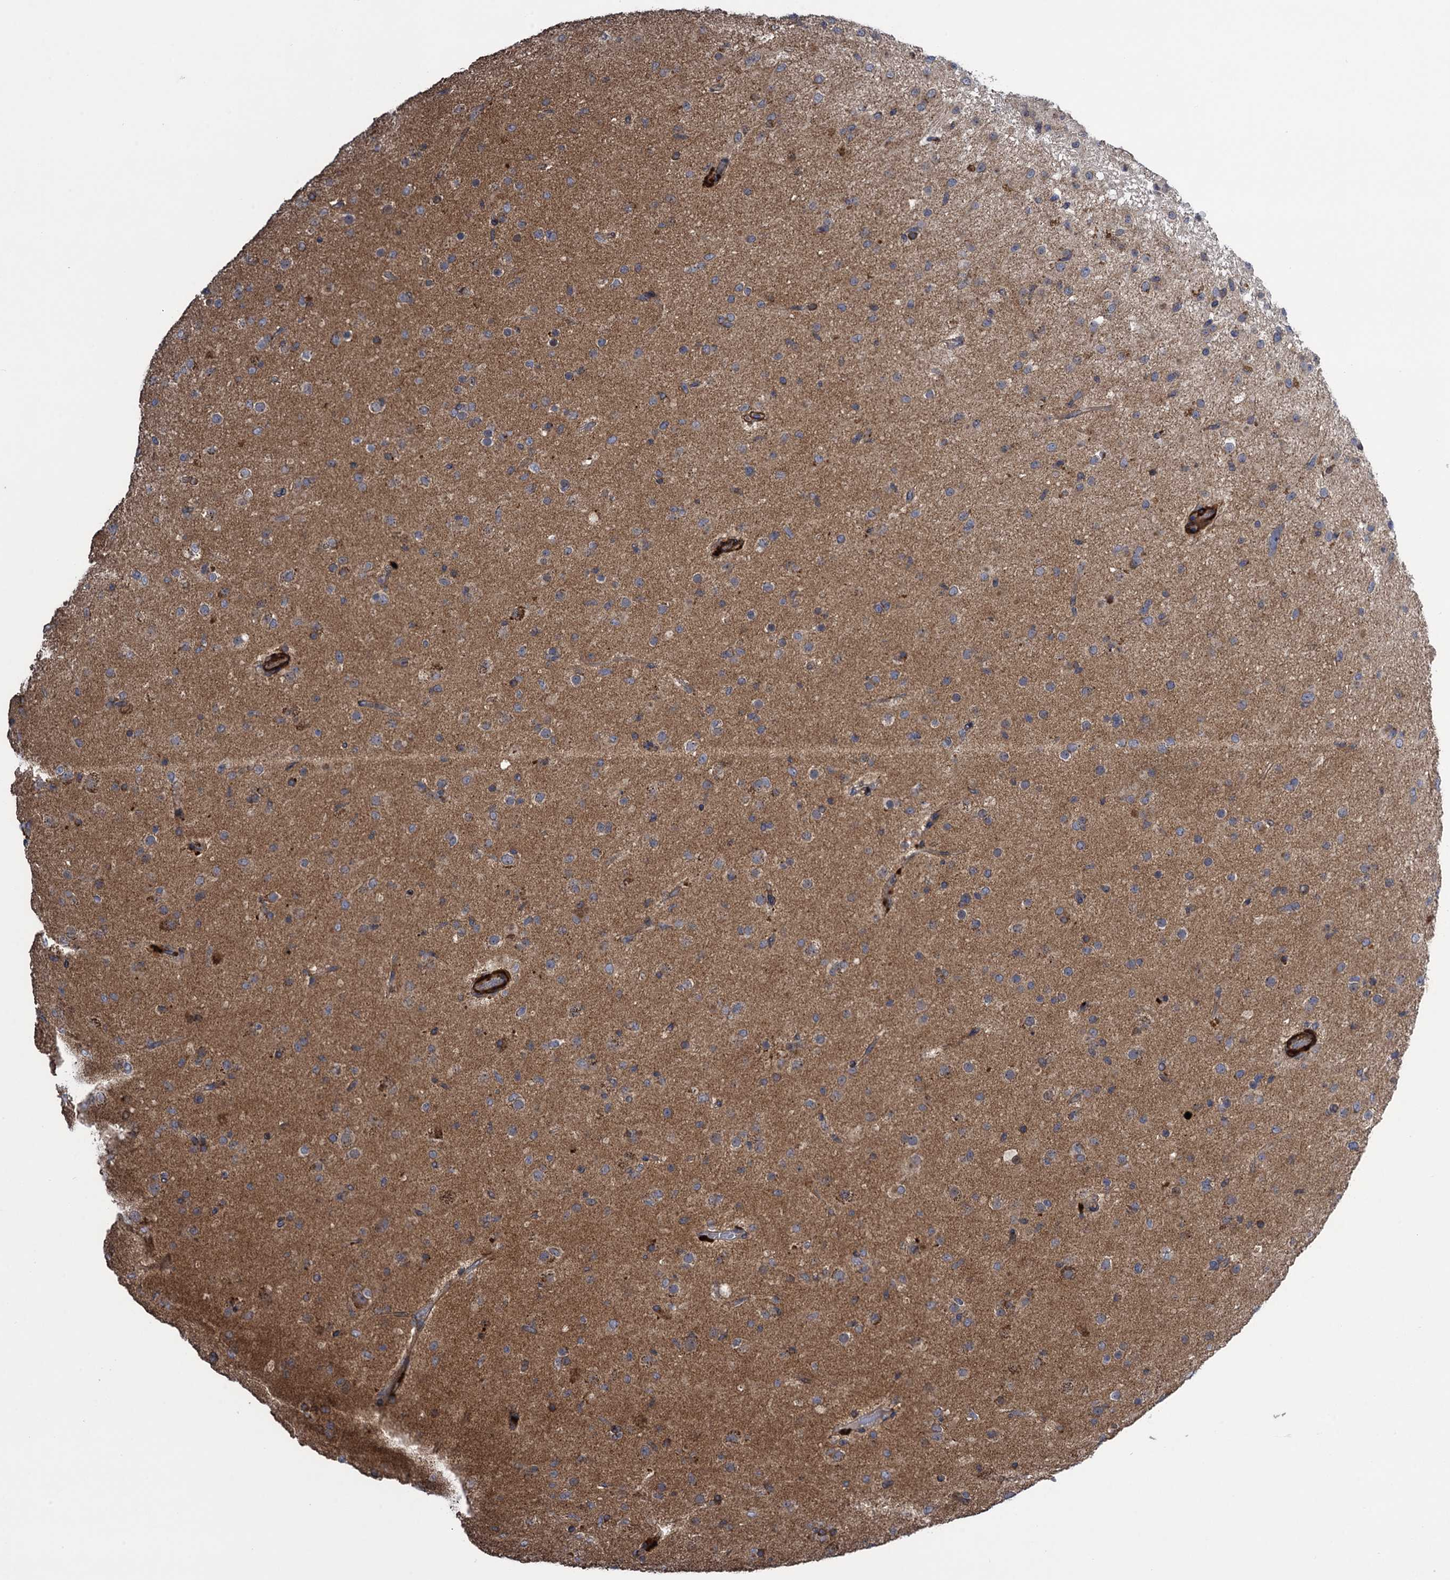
{"staining": {"intensity": "moderate", "quantity": "<25%", "location": "cytoplasmic/membranous"}, "tissue": "glioma", "cell_type": "Tumor cells", "image_type": "cancer", "snomed": [{"axis": "morphology", "description": "Glioma, malignant, Low grade"}, {"axis": "topography", "description": "Brain"}], "caption": "This photomicrograph shows immunohistochemistry staining of malignant glioma (low-grade), with low moderate cytoplasmic/membranous expression in approximately <25% of tumor cells.", "gene": "WDR88", "patient": {"sex": "male", "age": 65}}